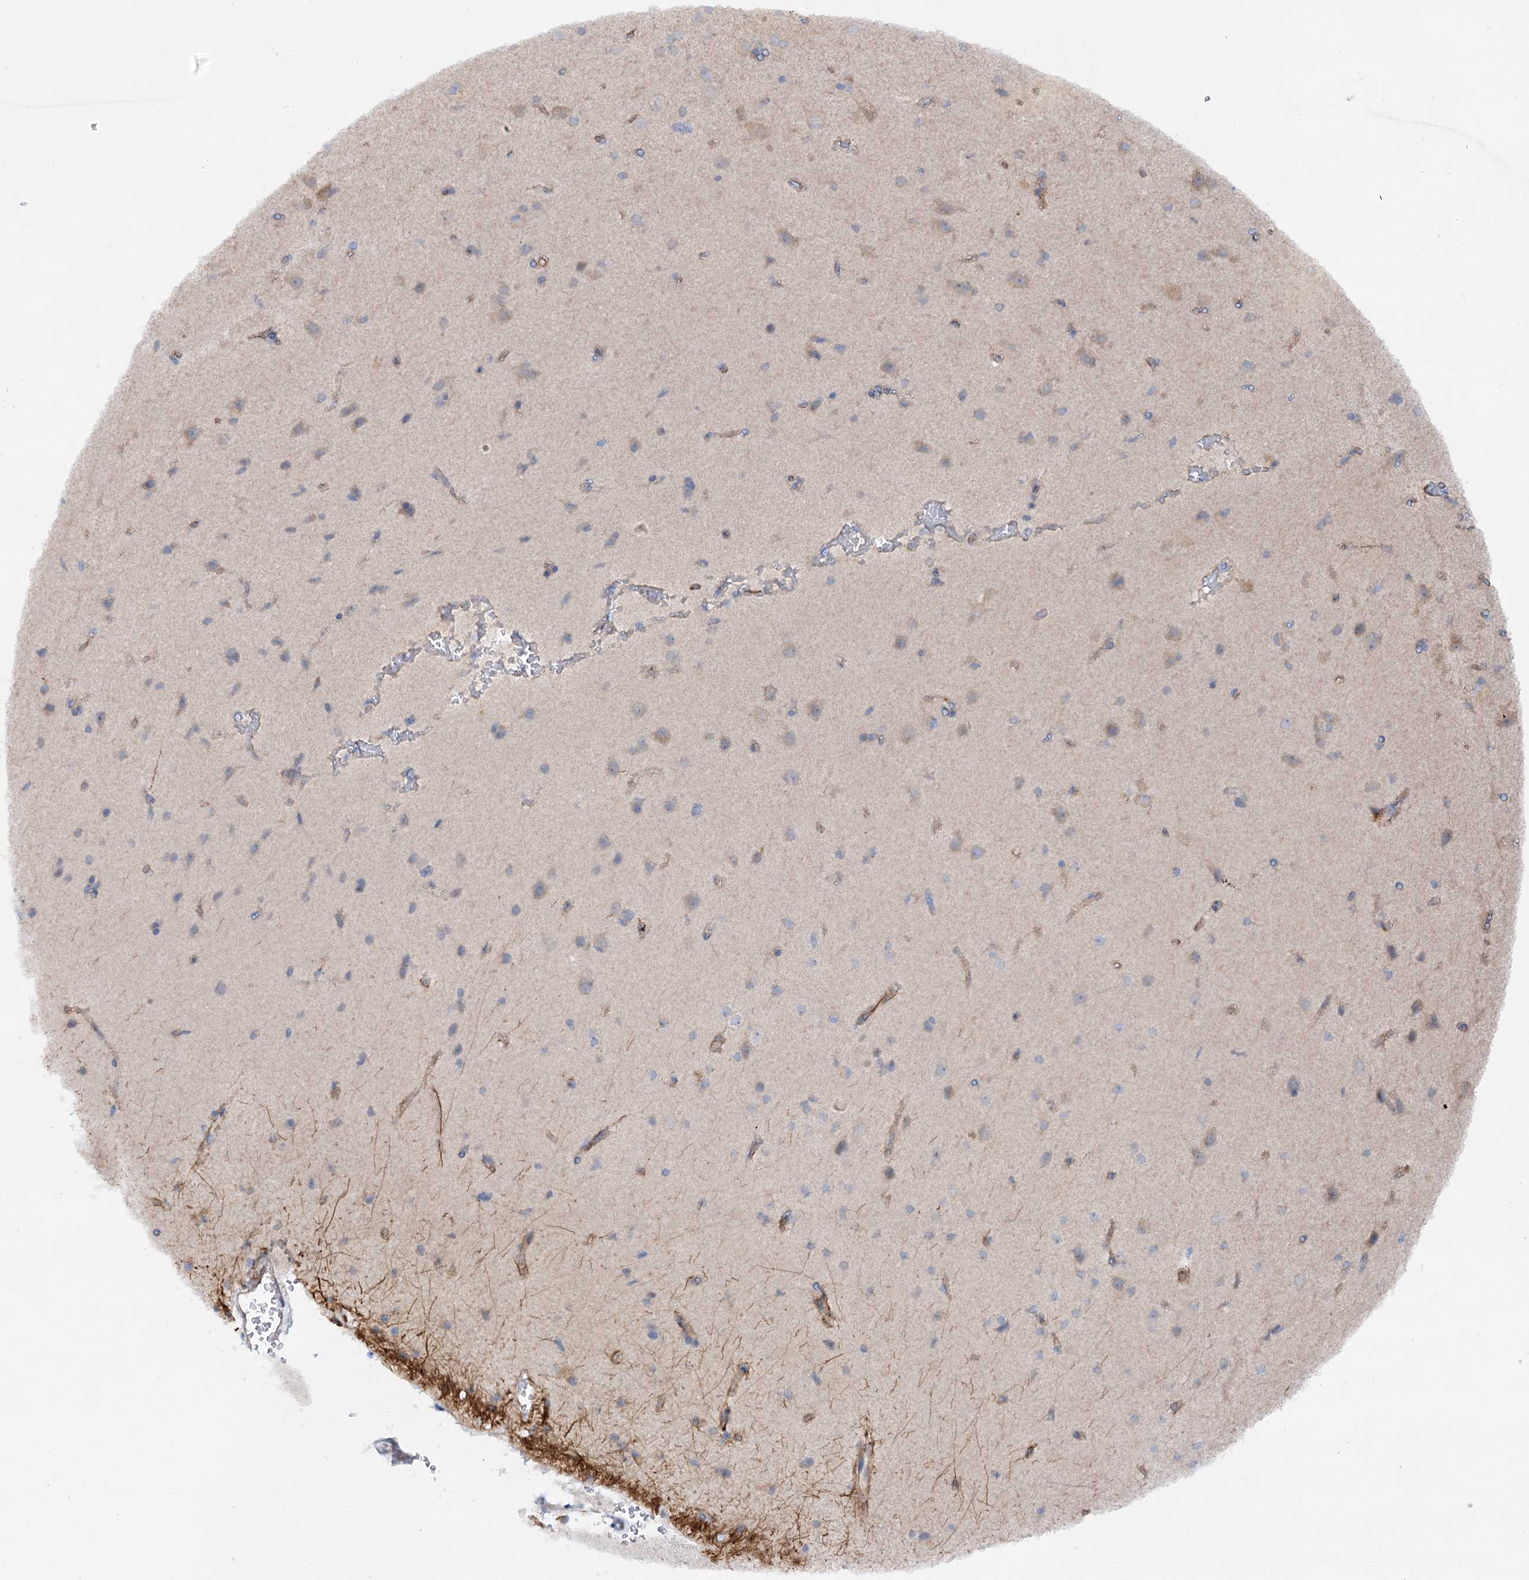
{"staining": {"intensity": "negative", "quantity": "none", "location": "none"}, "tissue": "cerebral cortex", "cell_type": "Endothelial cells", "image_type": "normal", "snomed": [{"axis": "morphology", "description": "Normal tissue, NOS"}, {"axis": "topography", "description": "Cerebral cortex"}], "caption": "High magnification brightfield microscopy of unremarkable cerebral cortex stained with DAB (brown) and counterstained with hematoxylin (blue): endothelial cells show no significant staining. The staining is performed using DAB (3,3'-diaminobenzidine) brown chromogen with nuclei counter-stained in using hematoxylin.", "gene": "KIAA0825", "patient": {"sex": "male", "age": 62}}